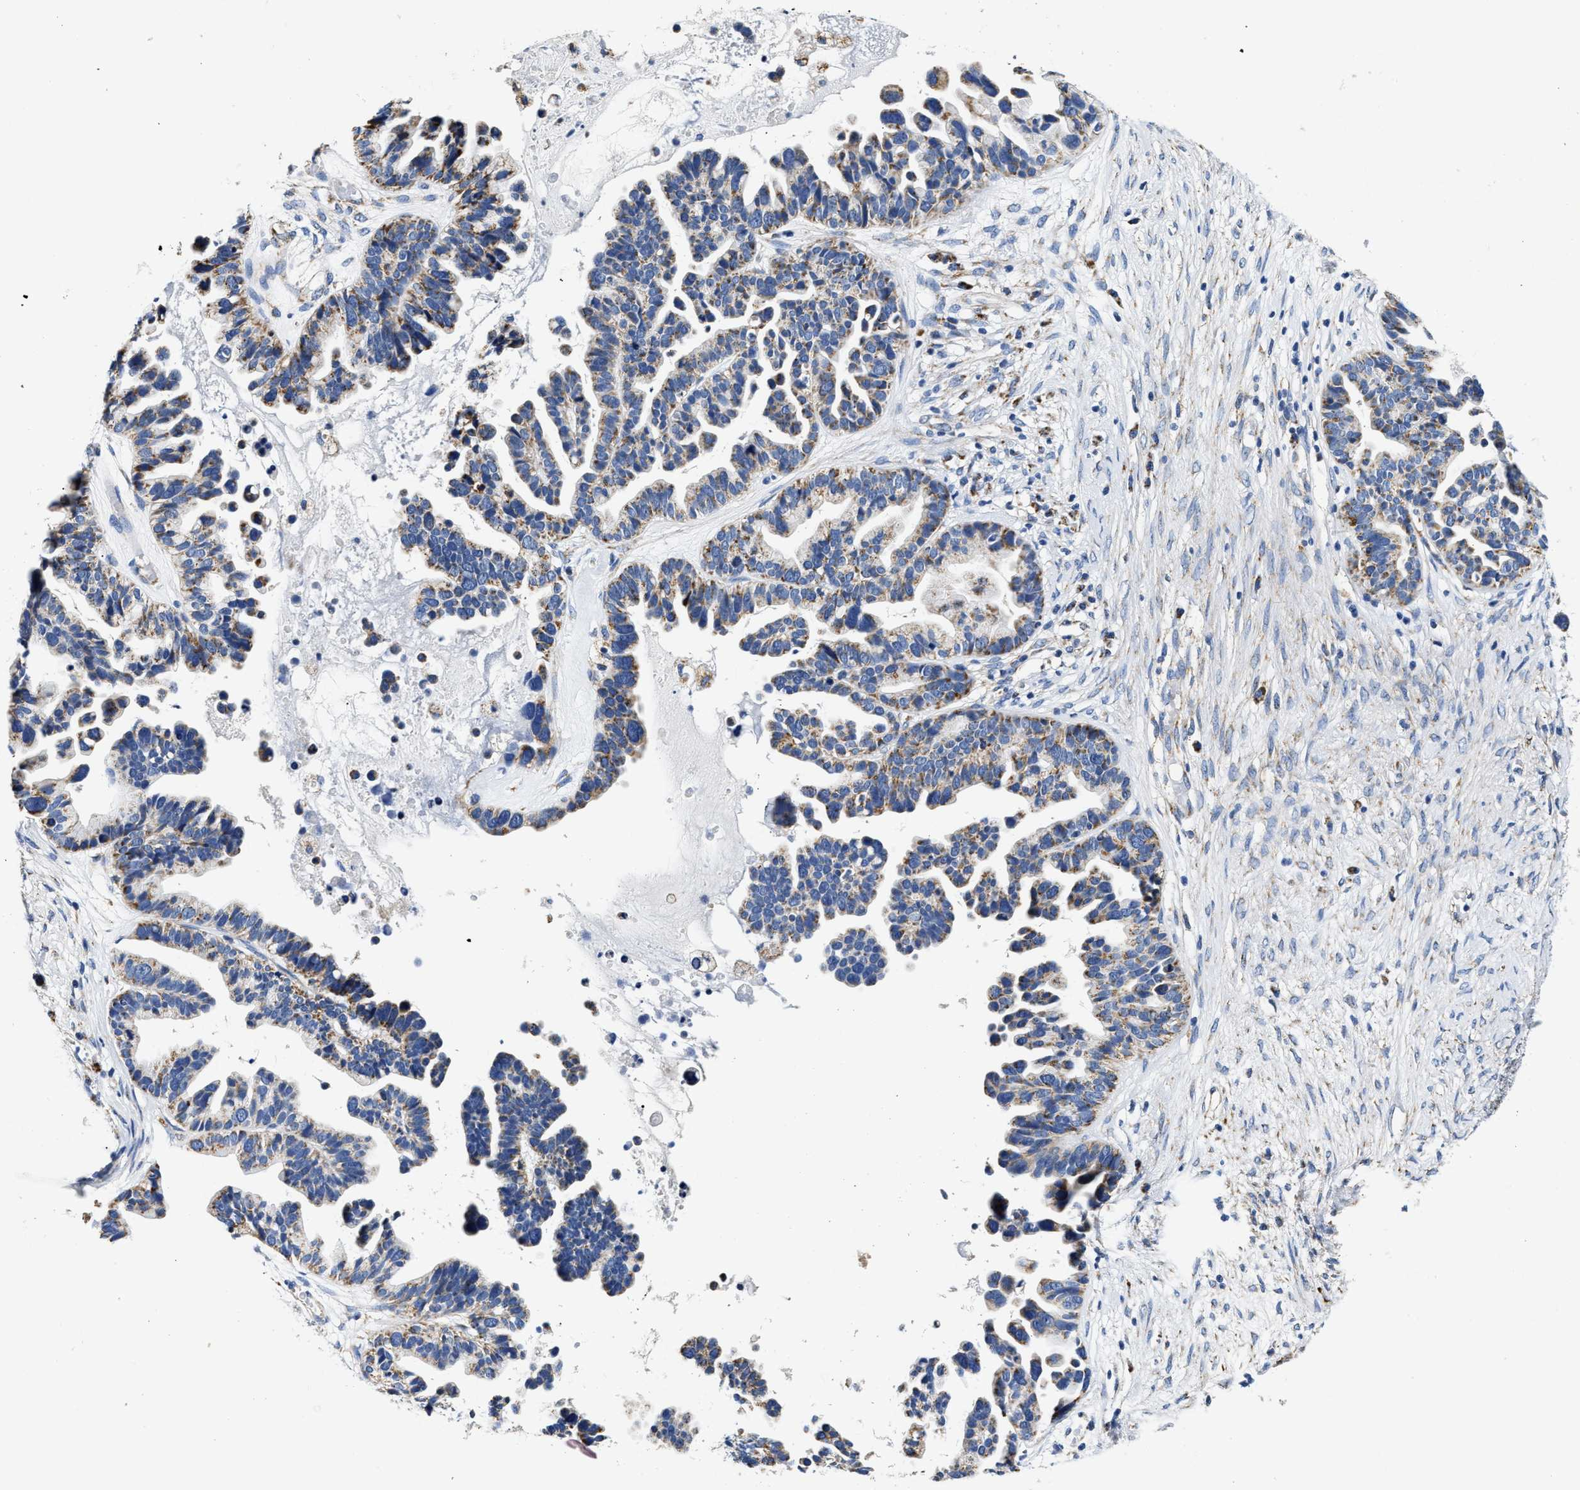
{"staining": {"intensity": "moderate", "quantity": "25%-75%", "location": "cytoplasmic/membranous"}, "tissue": "ovarian cancer", "cell_type": "Tumor cells", "image_type": "cancer", "snomed": [{"axis": "morphology", "description": "Cystadenocarcinoma, serous, NOS"}, {"axis": "topography", "description": "Ovary"}], "caption": "Human ovarian cancer (serous cystadenocarcinoma) stained with a protein marker shows moderate staining in tumor cells.", "gene": "ACADVL", "patient": {"sex": "female", "age": 56}}